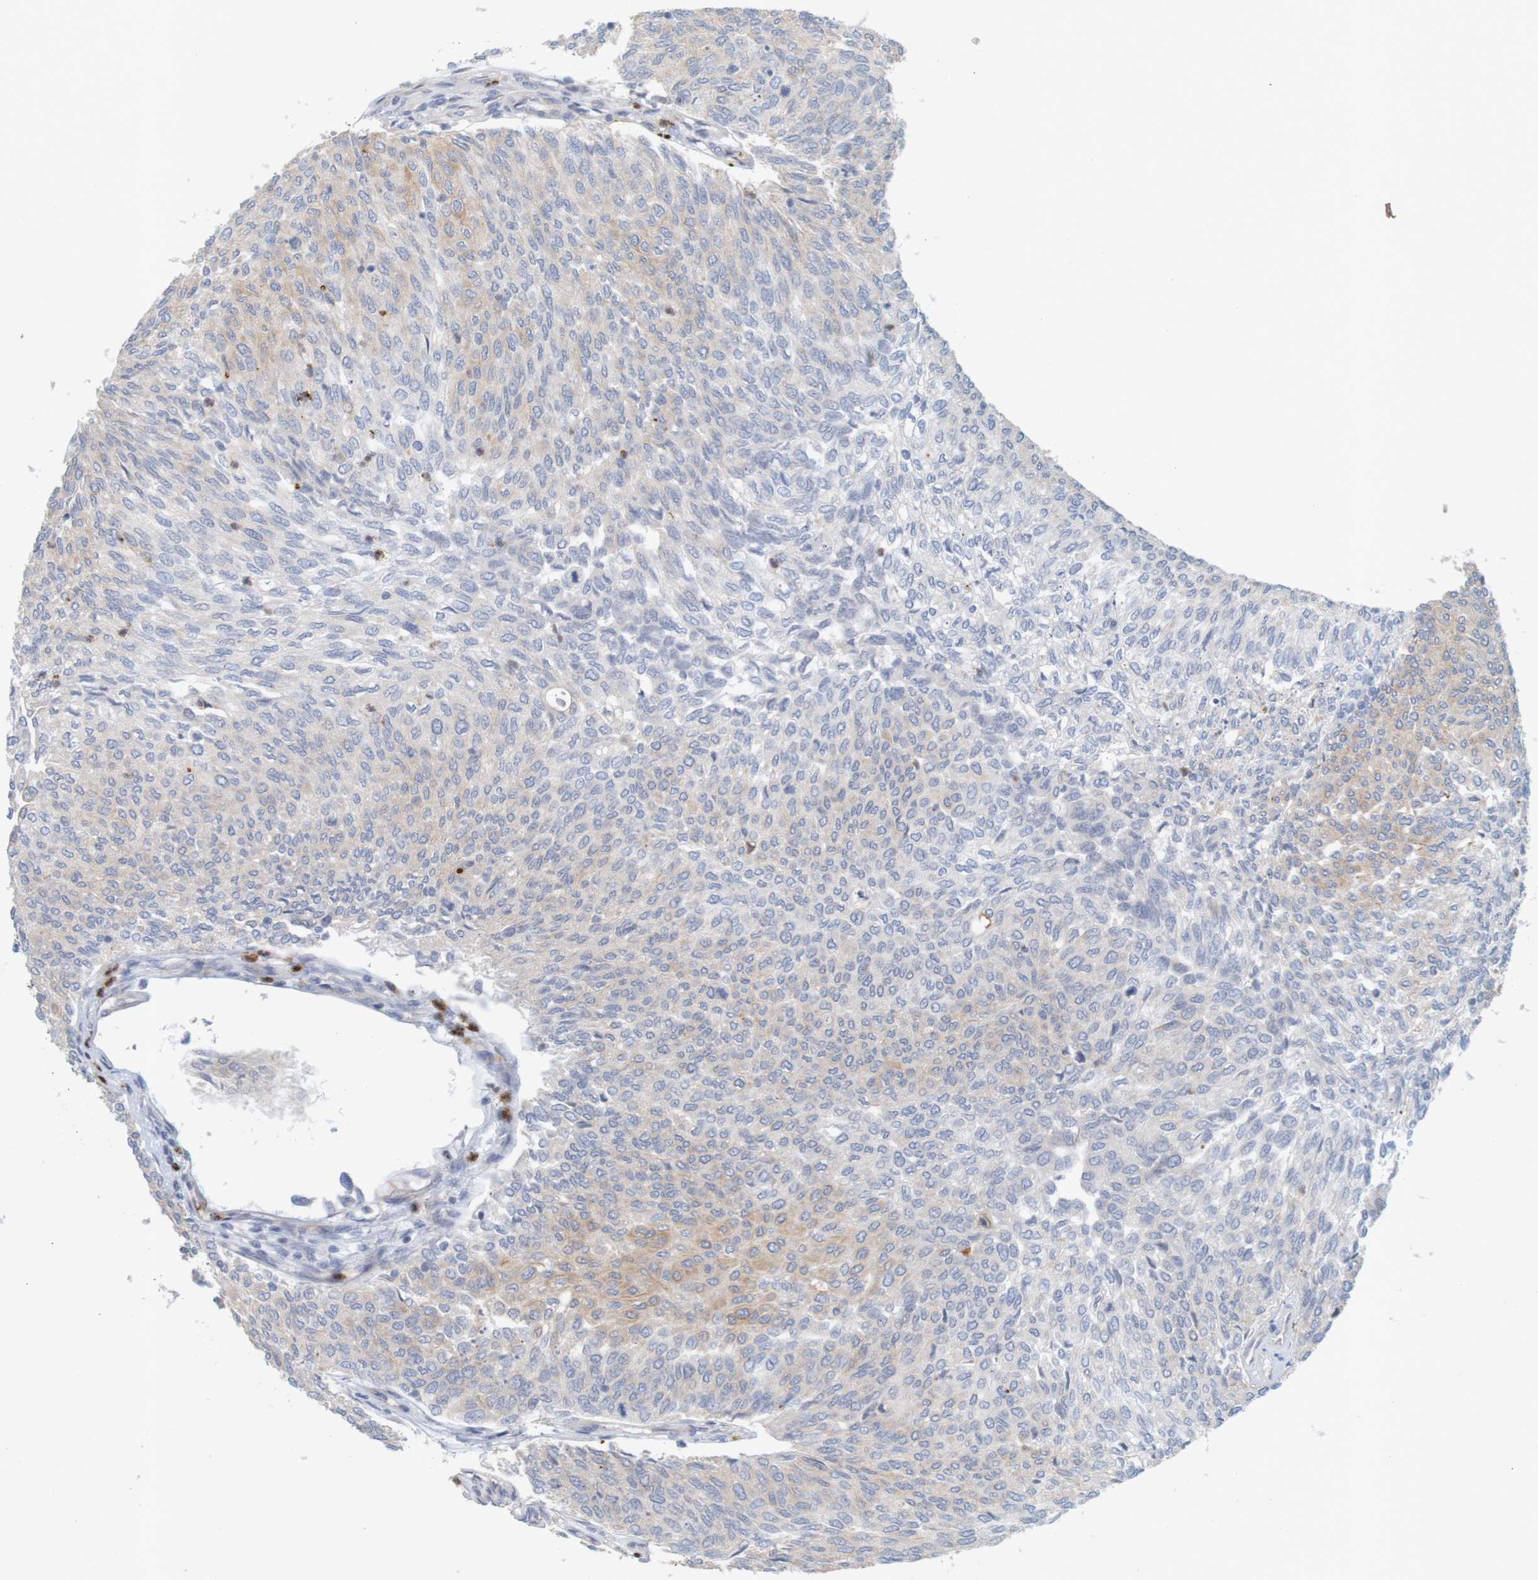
{"staining": {"intensity": "weak", "quantity": "<25%", "location": "cytoplasmic/membranous"}, "tissue": "urothelial cancer", "cell_type": "Tumor cells", "image_type": "cancer", "snomed": [{"axis": "morphology", "description": "Urothelial carcinoma, Low grade"}, {"axis": "topography", "description": "Urinary bladder"}], "caption": "DAB immunohistochemical staining of human urothelial cancer displays no significant expression in tumor cells.", "gene": "KRT23", "patient": {"sex": "female", "age": 79}}